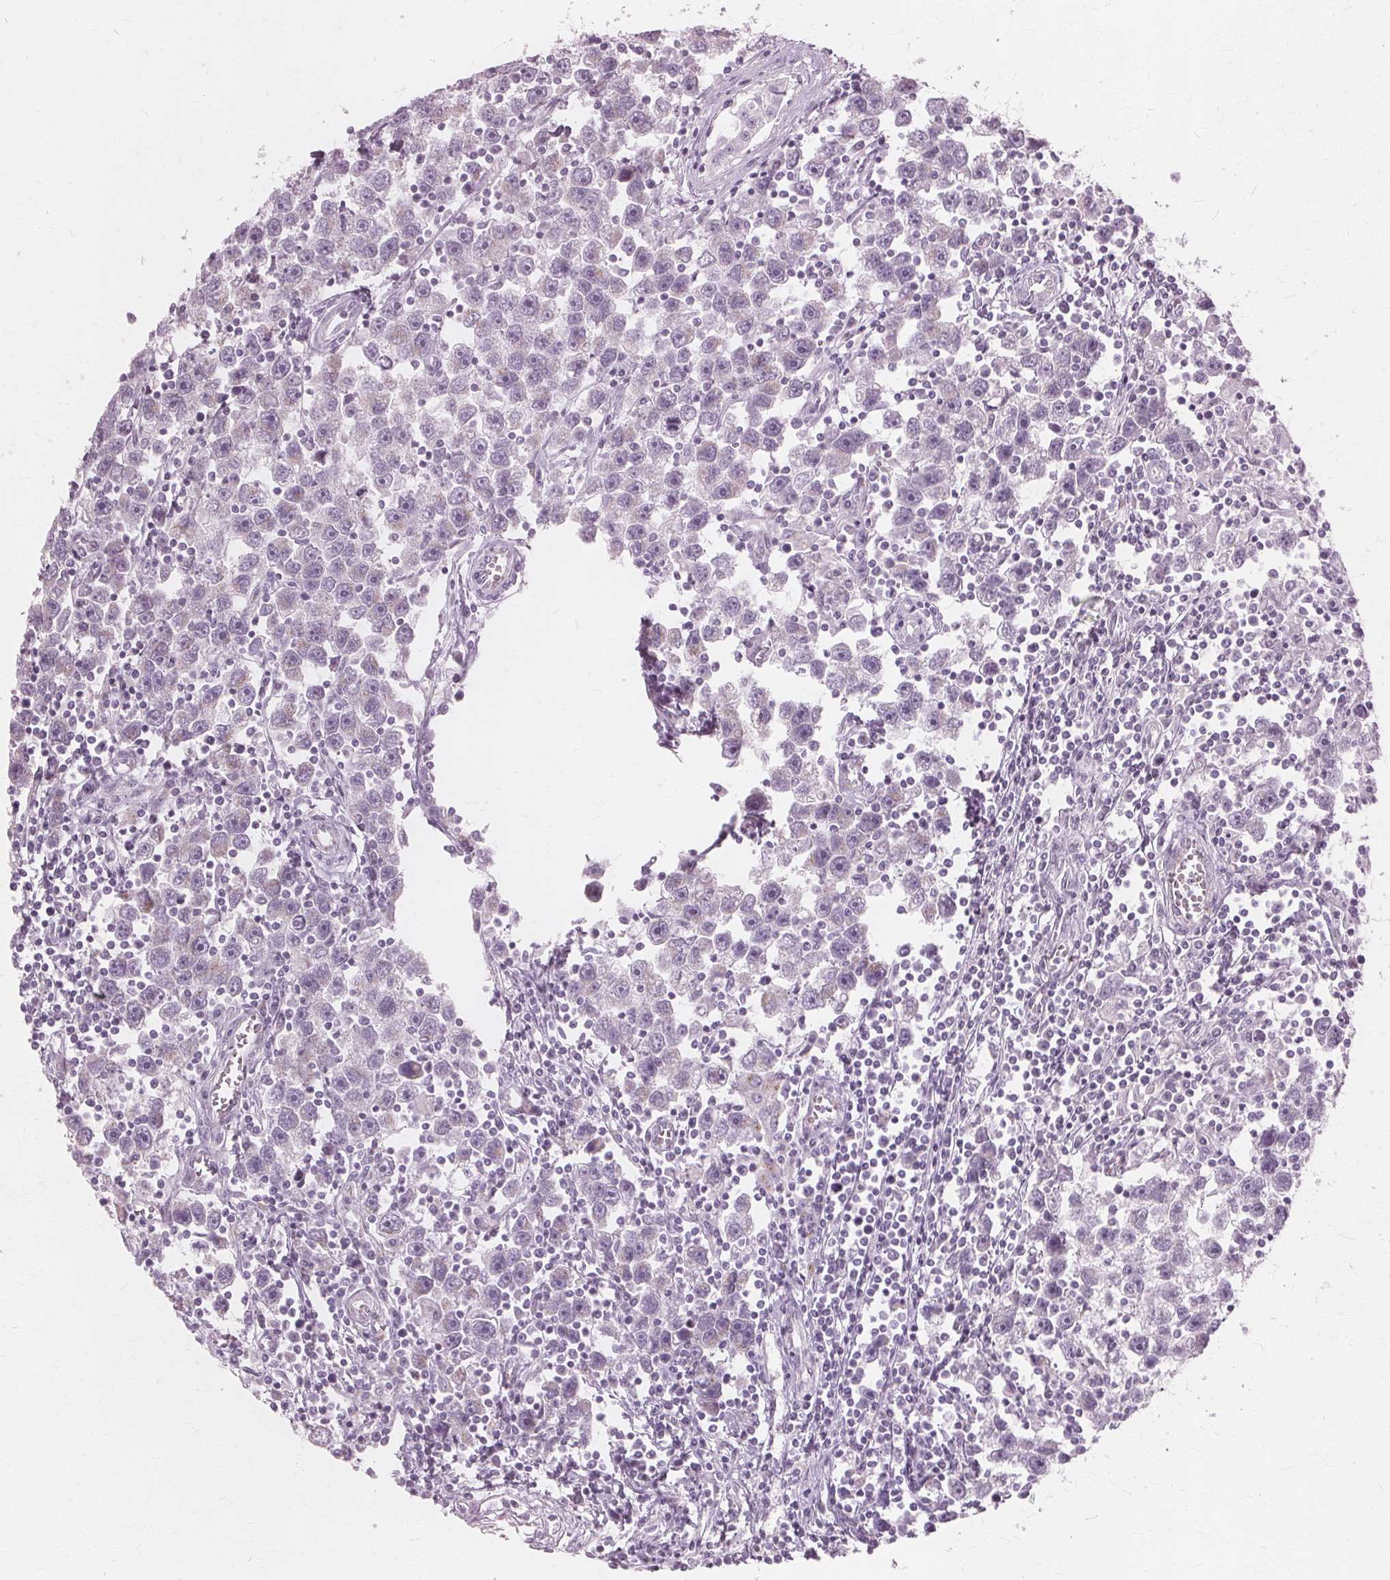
{"staining": {"intensity": "negative", "quantity": "none", "location": "none"}, "tissue": "testis cancer", "cell_type": "Tumor cells", "image_type": "cancer", "snomed": [{"axis": "morphology", "description": "Seminoma, NOS"}, {"axis": "topography", "description": "Testis"}], "caption": "This is a photomicrograph of immunohistochemistry staining of testis cancer, which shows no staining in tumor cells. (DAB (3,3'-diaminobenzidine) immunohistochemistry, high magnification).", "gene": "DNASE2", "patient": {"sex": "male", "age": 30}}